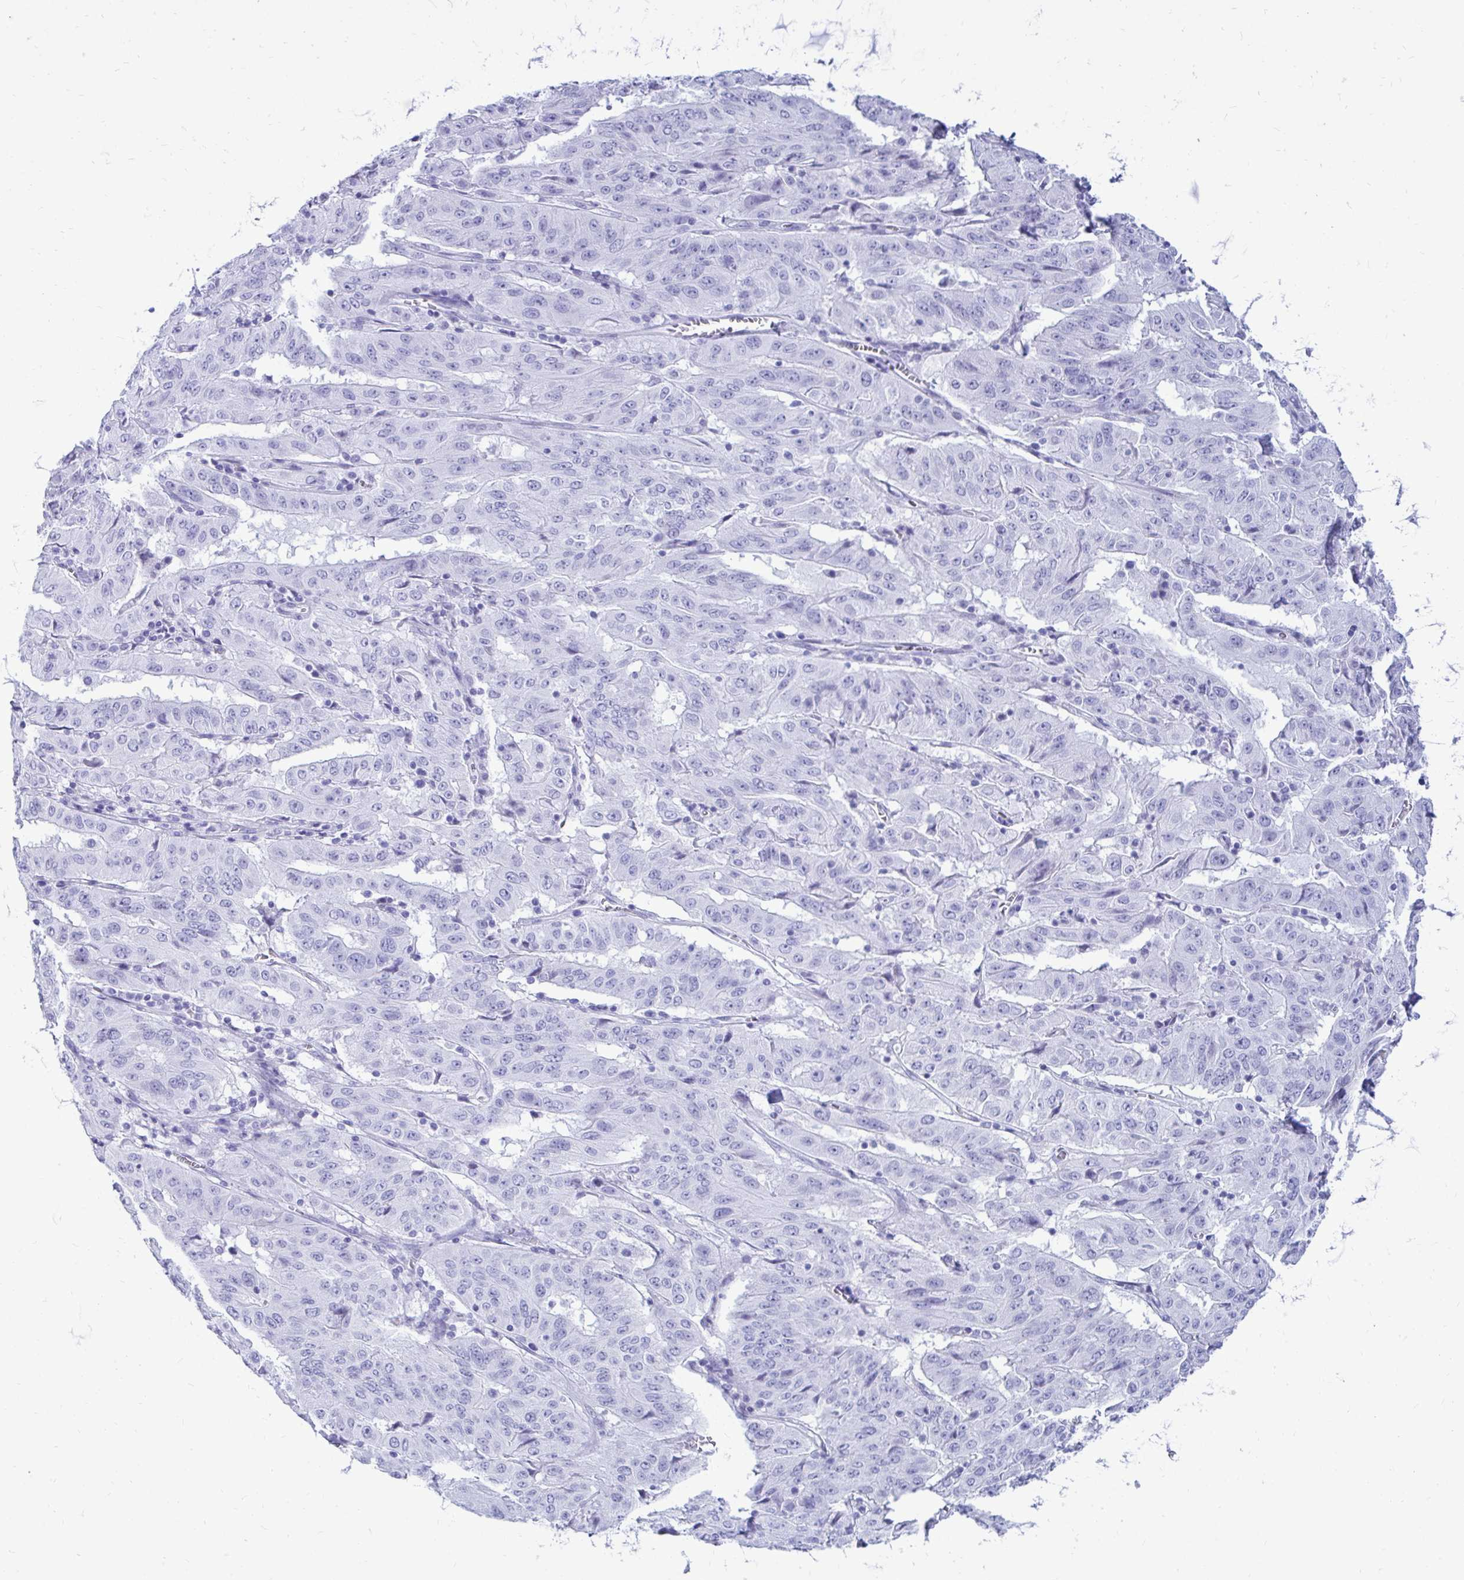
{"staining": {"intensity": "negative", "quantity": "none", "location": "none"}, "tissue": "pancreatic cancer", "cell_type": "Tumor cells", "image_type": "cancer", "snomed": [{"axis": "morphology", "description": "Adenocarcinoma, NOS"}, {"axis": "topography", "description": "Pancreas"}], "caption": "Tumor cells are negative for brown protein staining in pancreatic cancer.", "gene": "OR10R2", "patient": {"sex": "male", "age": 63}}